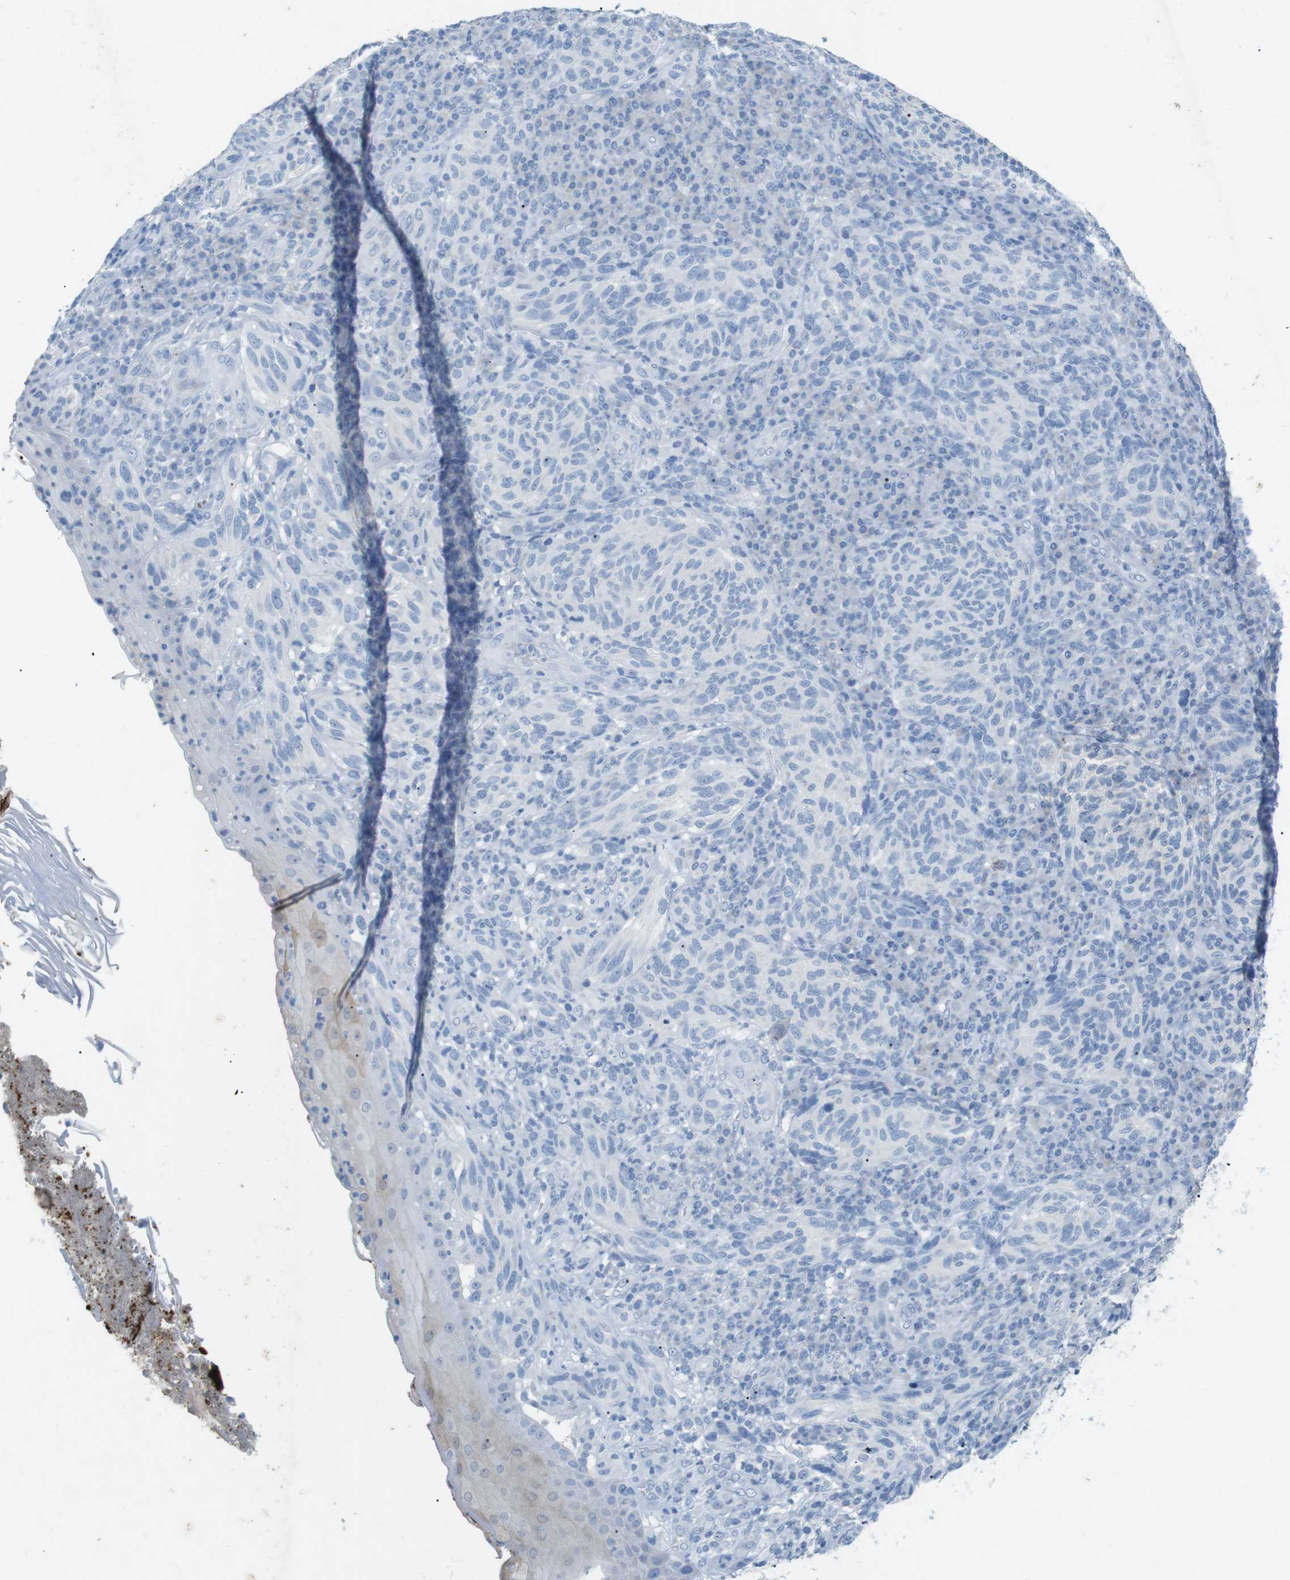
{"staining": {"intensity": "negative", "quantity": "none", "location": "none"}, "tissue": "melanoma", "cell_type": "Tumor cells", "image_type": "cancer", "snomed": [{"axis": "morphology", "description": "Malignant melanoma, NOS"}, {"axis": "topography", "description": "Skin"}], "caption": "IHC micrograph of melanoma stained for a protein (brown), which reveals no positivity in tumor cells.", "gene": "SALL4", "patient": {"sex": "female", "age": 73}}